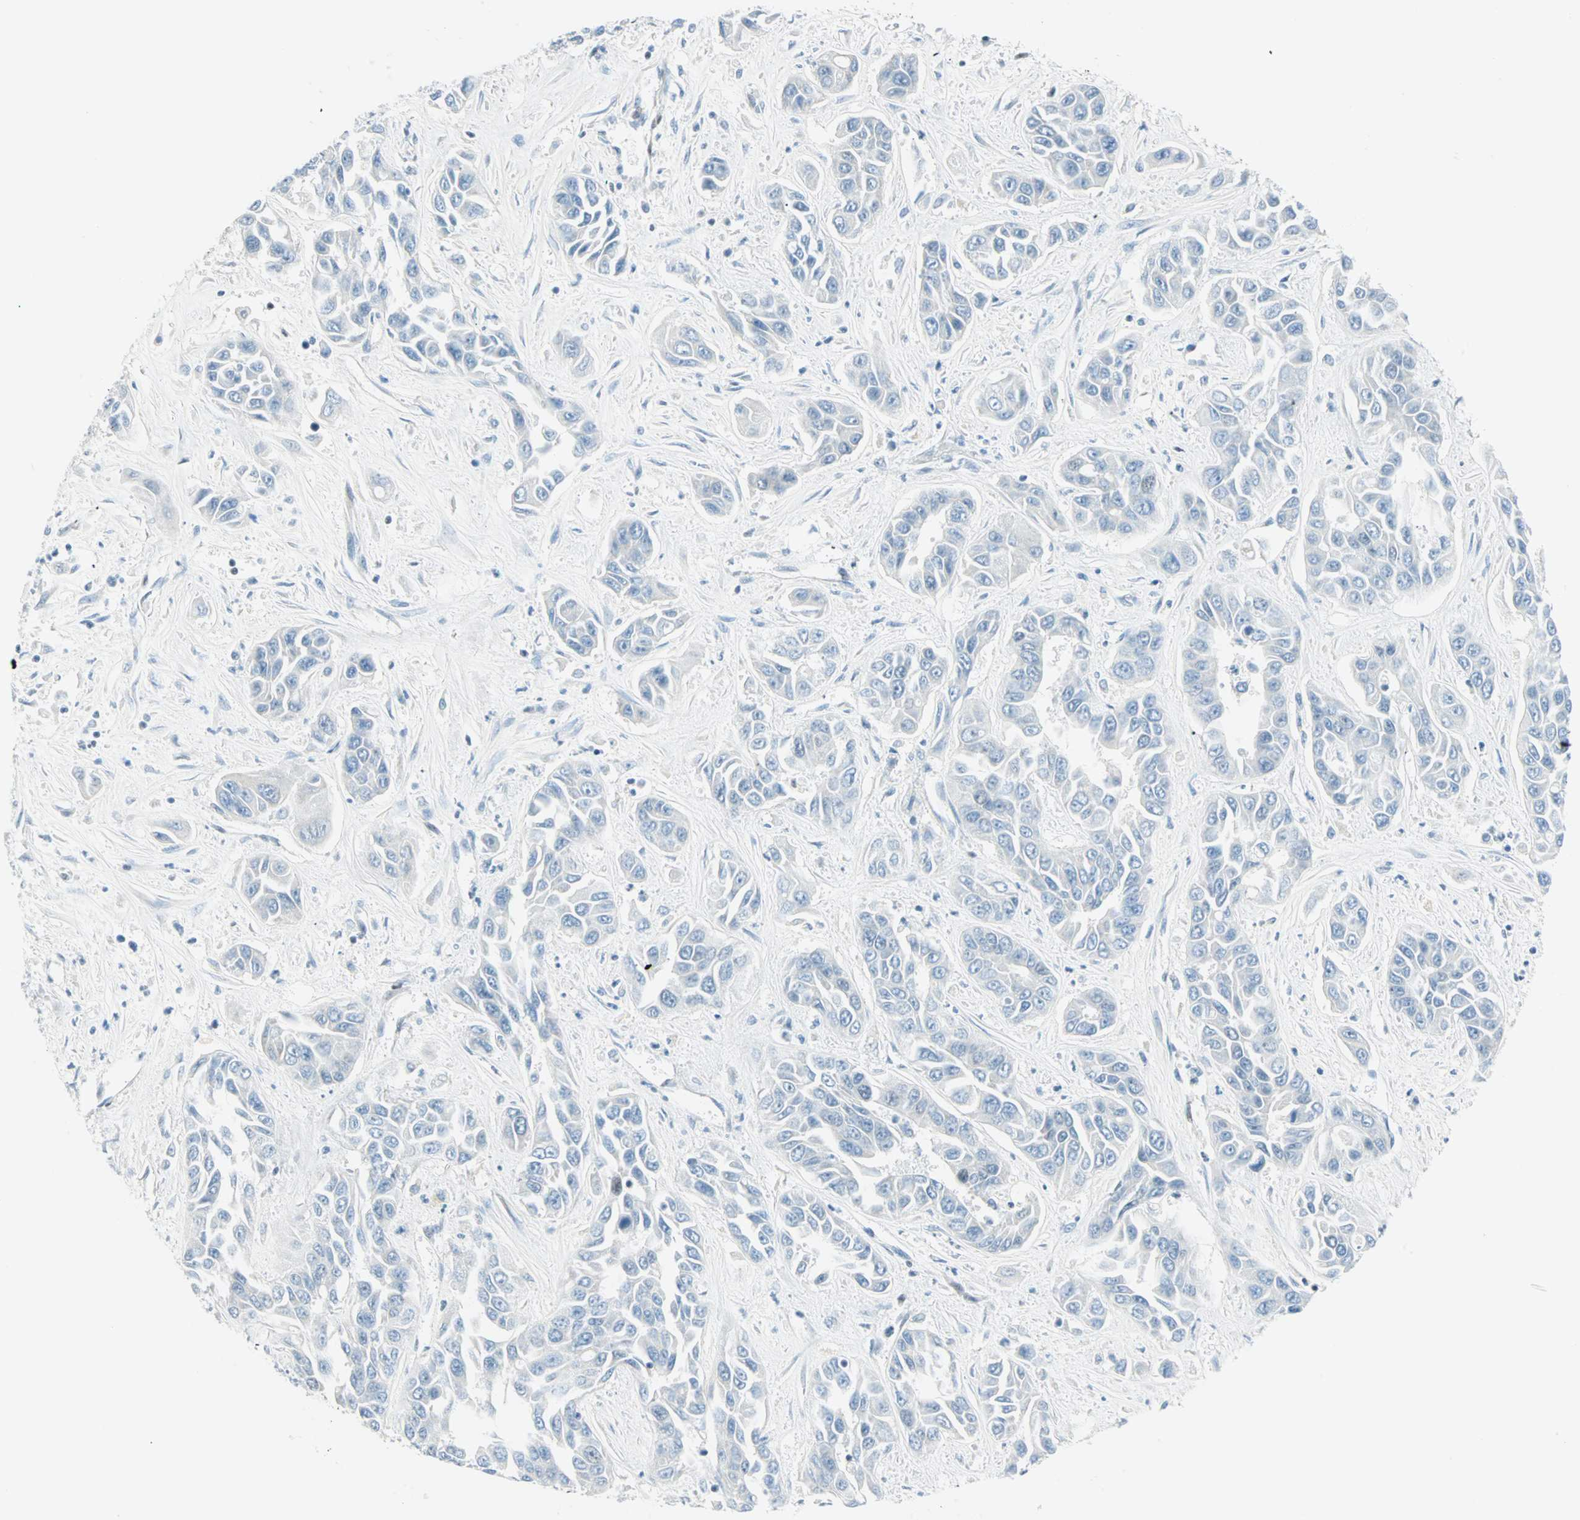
{"staining": {"intensity": "negative", "quantity": "none", "location": "none"}, "tissue": "liver cancer", "cell_type": "Tumor cells", "image_type": "cancer", "snomed": [{"axis": "morphology", "description": "Cholangiocarcinoma"}, {"axis": "topography", "description": "Liver"}], "caption": "Immunohistochemistry (IHC) of liver cancer exhibits no expression in tumor cells.", "gene": "PKNOX1", "patient": {"sex": "female", "age": 52}}